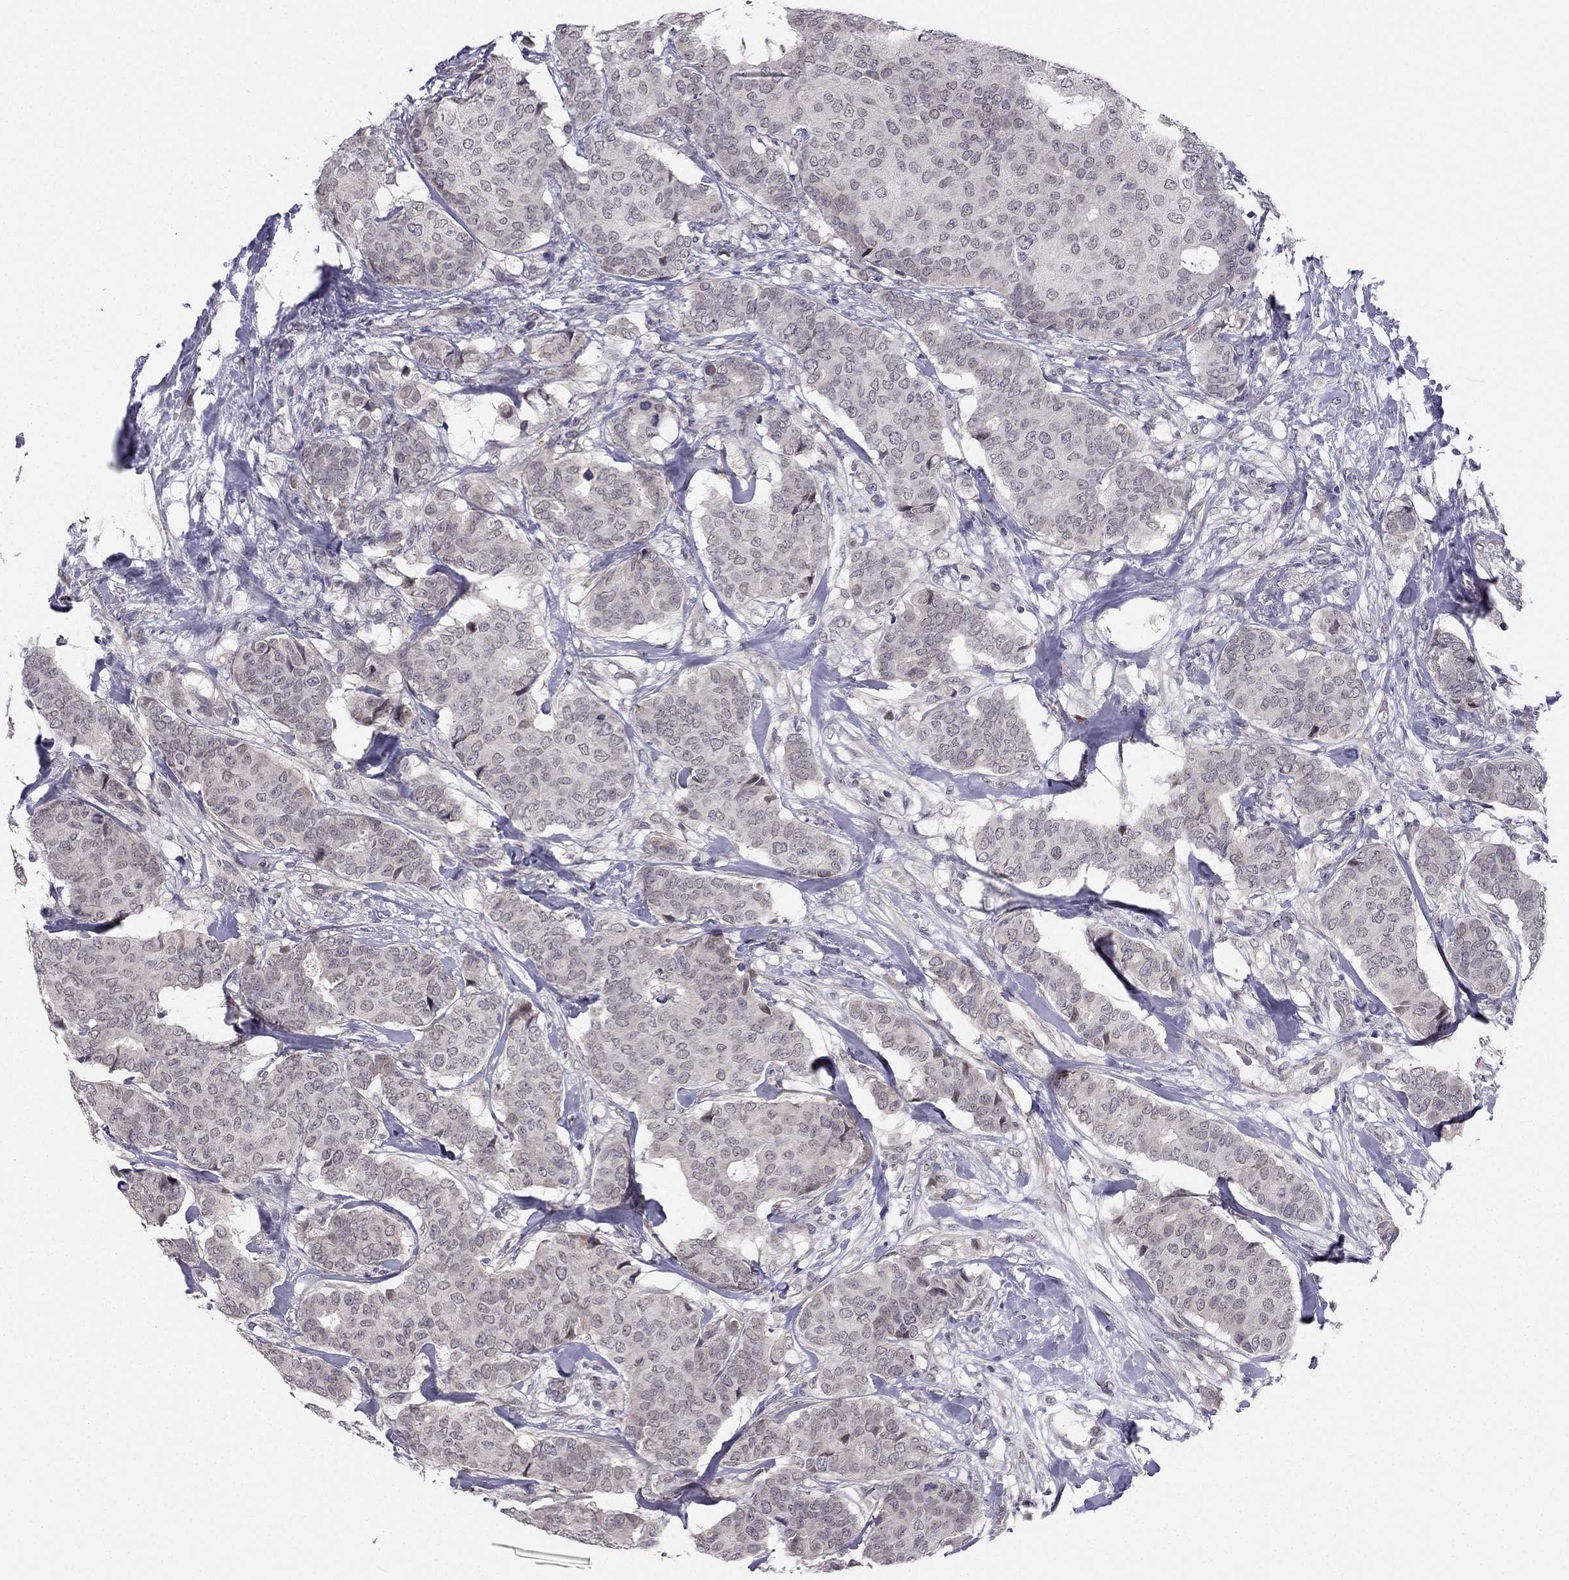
{"staining": {"intensity": "negative", "quantity": "none", "location": "none"}, "tissue": "breast cancer", "cell_type": "Tumor cells", "image_type": "cancer", "snomed": [{"axis": "morphology", "description": "Duct carcinoma"}, {"axis": "topography", "description": "Breast"}], "caption": "High magnification brightfield microscopy of breast invasive ductal carcinoma stained with DAB (3,3'-diaminobenzidine) (brown) and counterstained with hematoxylin (blue): tumor cells show no significant positivity.", "gene": "CHST8", "patient": {"sex": "female", "age": 75}}